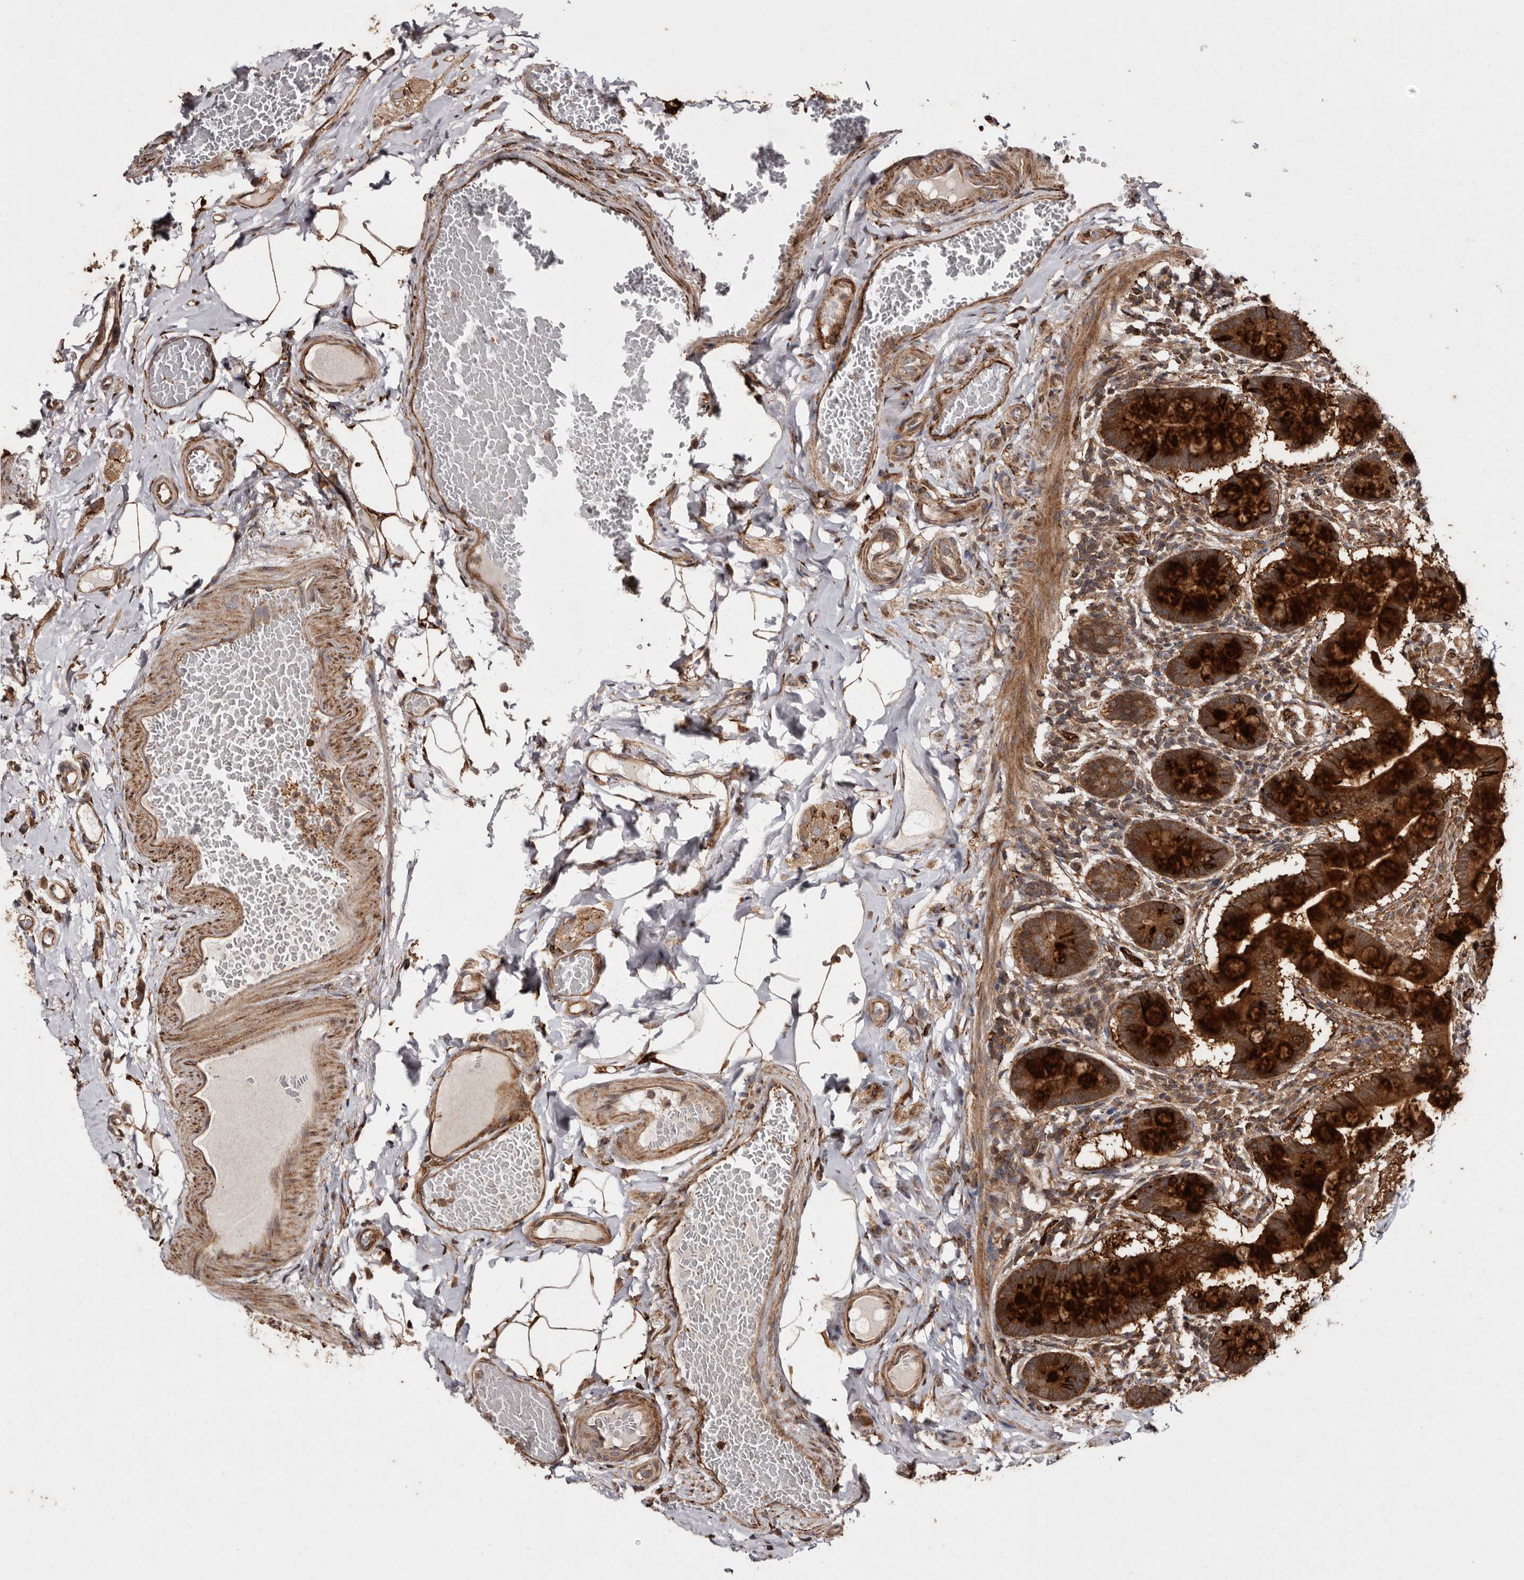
{"staining": {"intensity": "strong", "quantity": ">75%", "location": "cytoplasmic/membranous"}, "tissue": "small intestine", "cell_type": "Glandular cells", "image_type": "normal", "snomed": [{"axis": "morphology", "description": "Normal tissue, NOS"}, {"axis": "topography", "description": "Small intestine"}], "caption": "A brown stain shows strong cytoplasmic/membranous positivity of a protein in glandular cells of normal small intestine.", "gene": "FLAD1", "patient": {"sex": "male", "age": 41}}